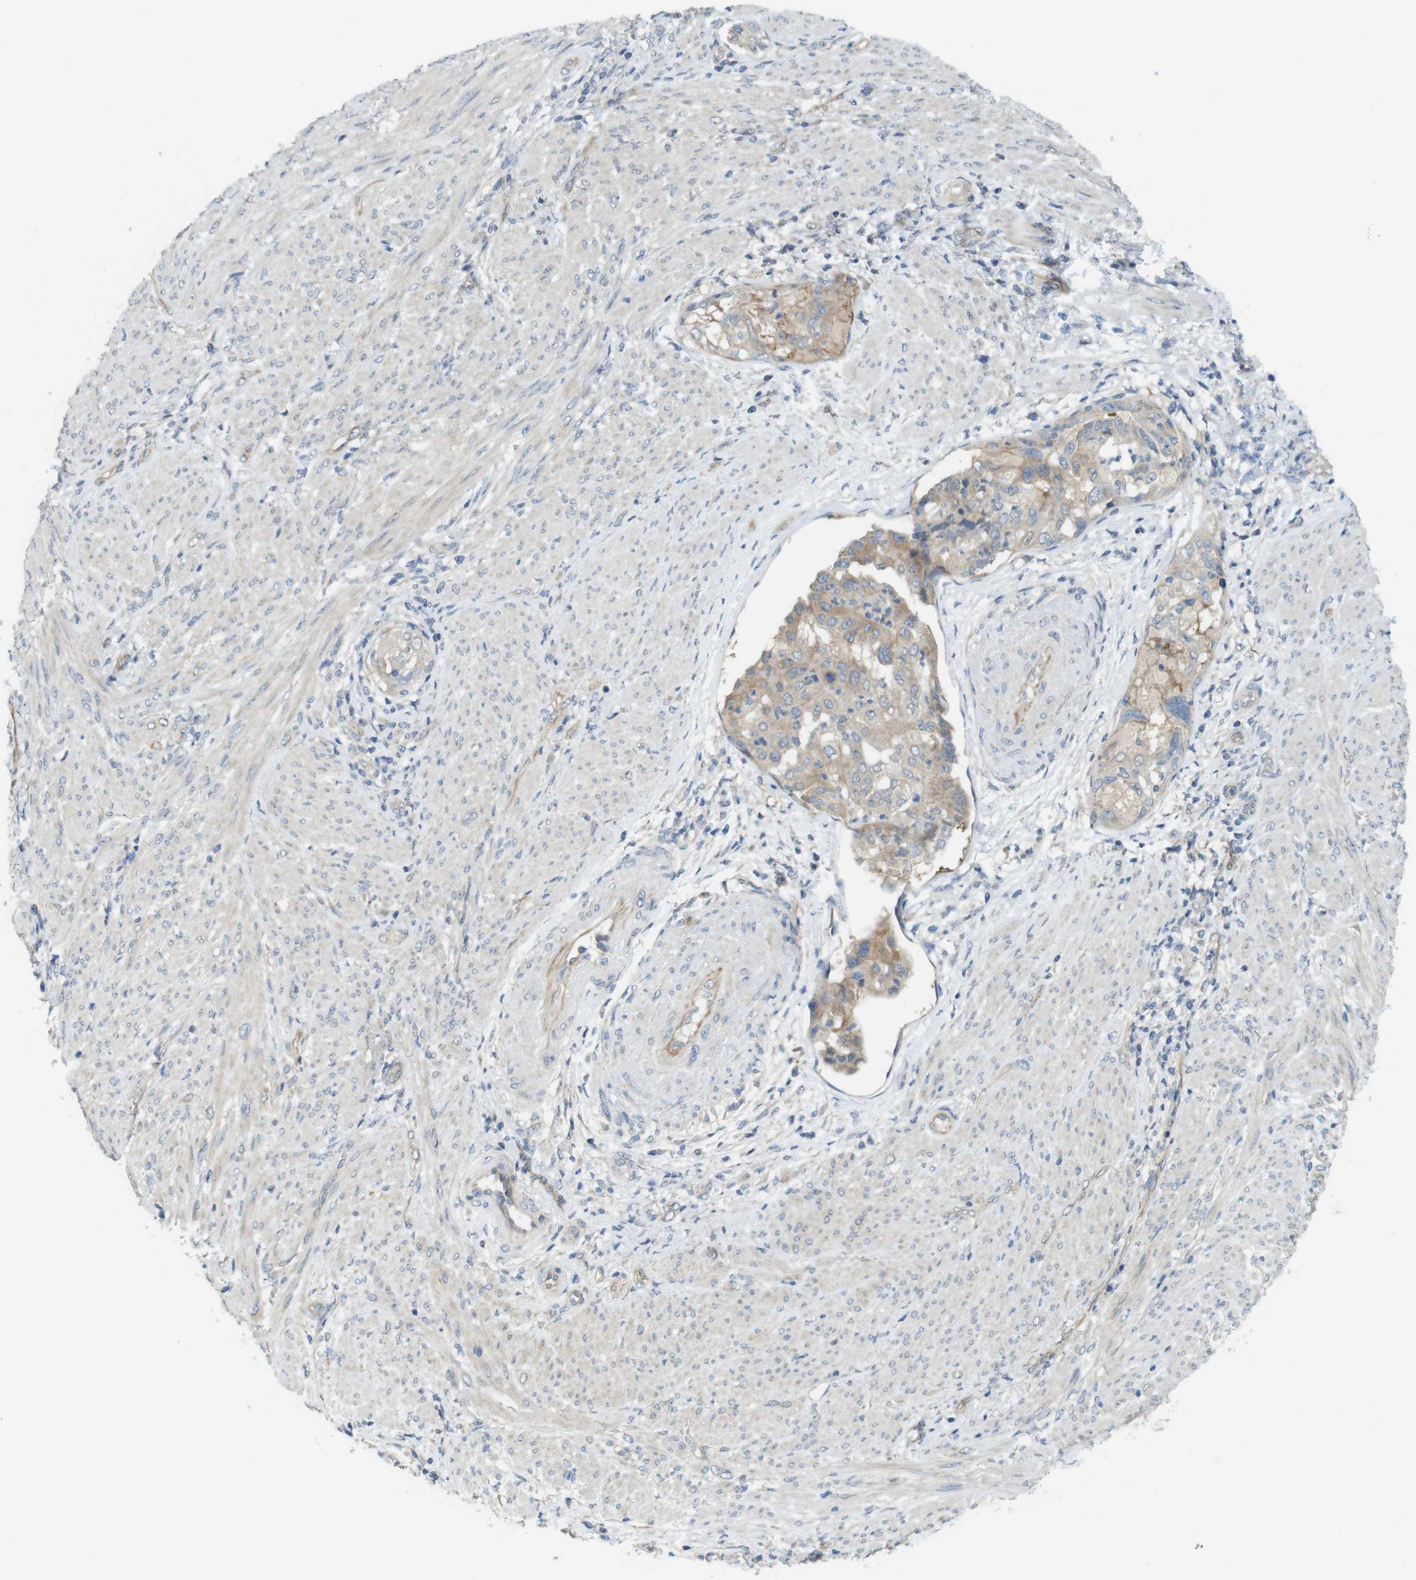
{"staining": {"intensity": "weak", "quantity": "25%-75%", "location": "cytoplasmic/membranous"}, "tissue": "endometrial cancer", "cell_type": "Tumor cells", "image_type": "cancer", "snomed": [{"axis": "morphology", "description": "Adenocarcinoma, NOS"}, {"axis": "topography", "description": "Endometrium"}], "caption": "High-power microscopy captured an immunohistochemistry (IHC) image of adenocarcinoma (endometrial), revealing weak cytoplasmic/membranous positivity in about 25%-75% of tumor cells.", "gene": "ABHD15", "patient": {"sex": "female", "age": 85}}